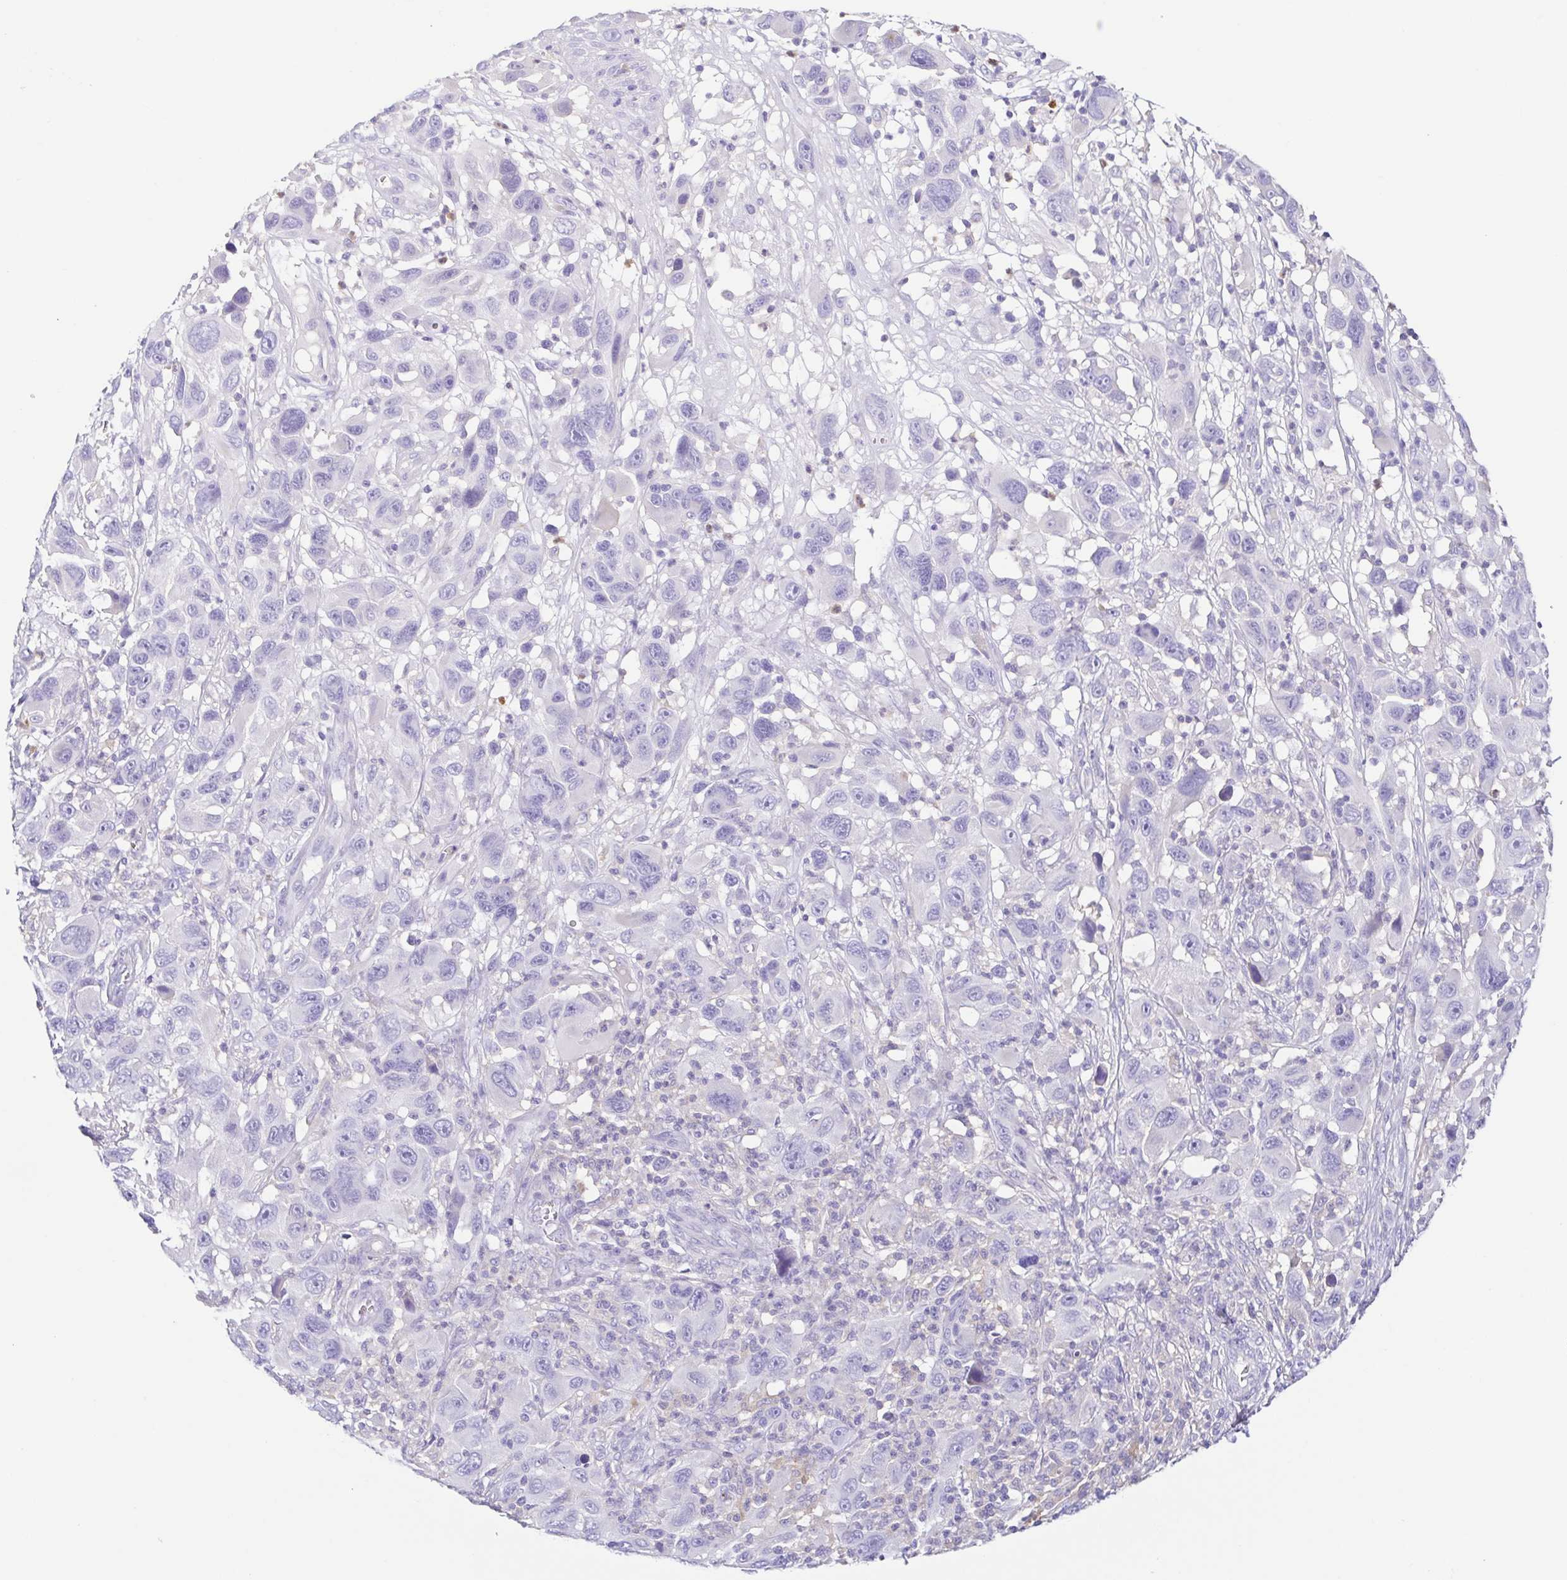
{"staining": {"intensity": "negative", "quantity": "none", "location": "none"}, "tissue": "melanoma", "cell_type": "Tumor cells", "image_type": "cancer", "snomed": [{"axis": "morphology", "description": "Malignant melanoma, NOS"}, {"axis": "topography", "description": "Skin"}], "caption": "The photomicrograph displays no staining of tumor cells in melanoma. (DAB (3,3'-diaminobenzidine) immunohistochemistry visualized using brightfield microscopy, high magnification).", "gene": "ARPP21", "patient": {"sex": "male", "age": 53}}